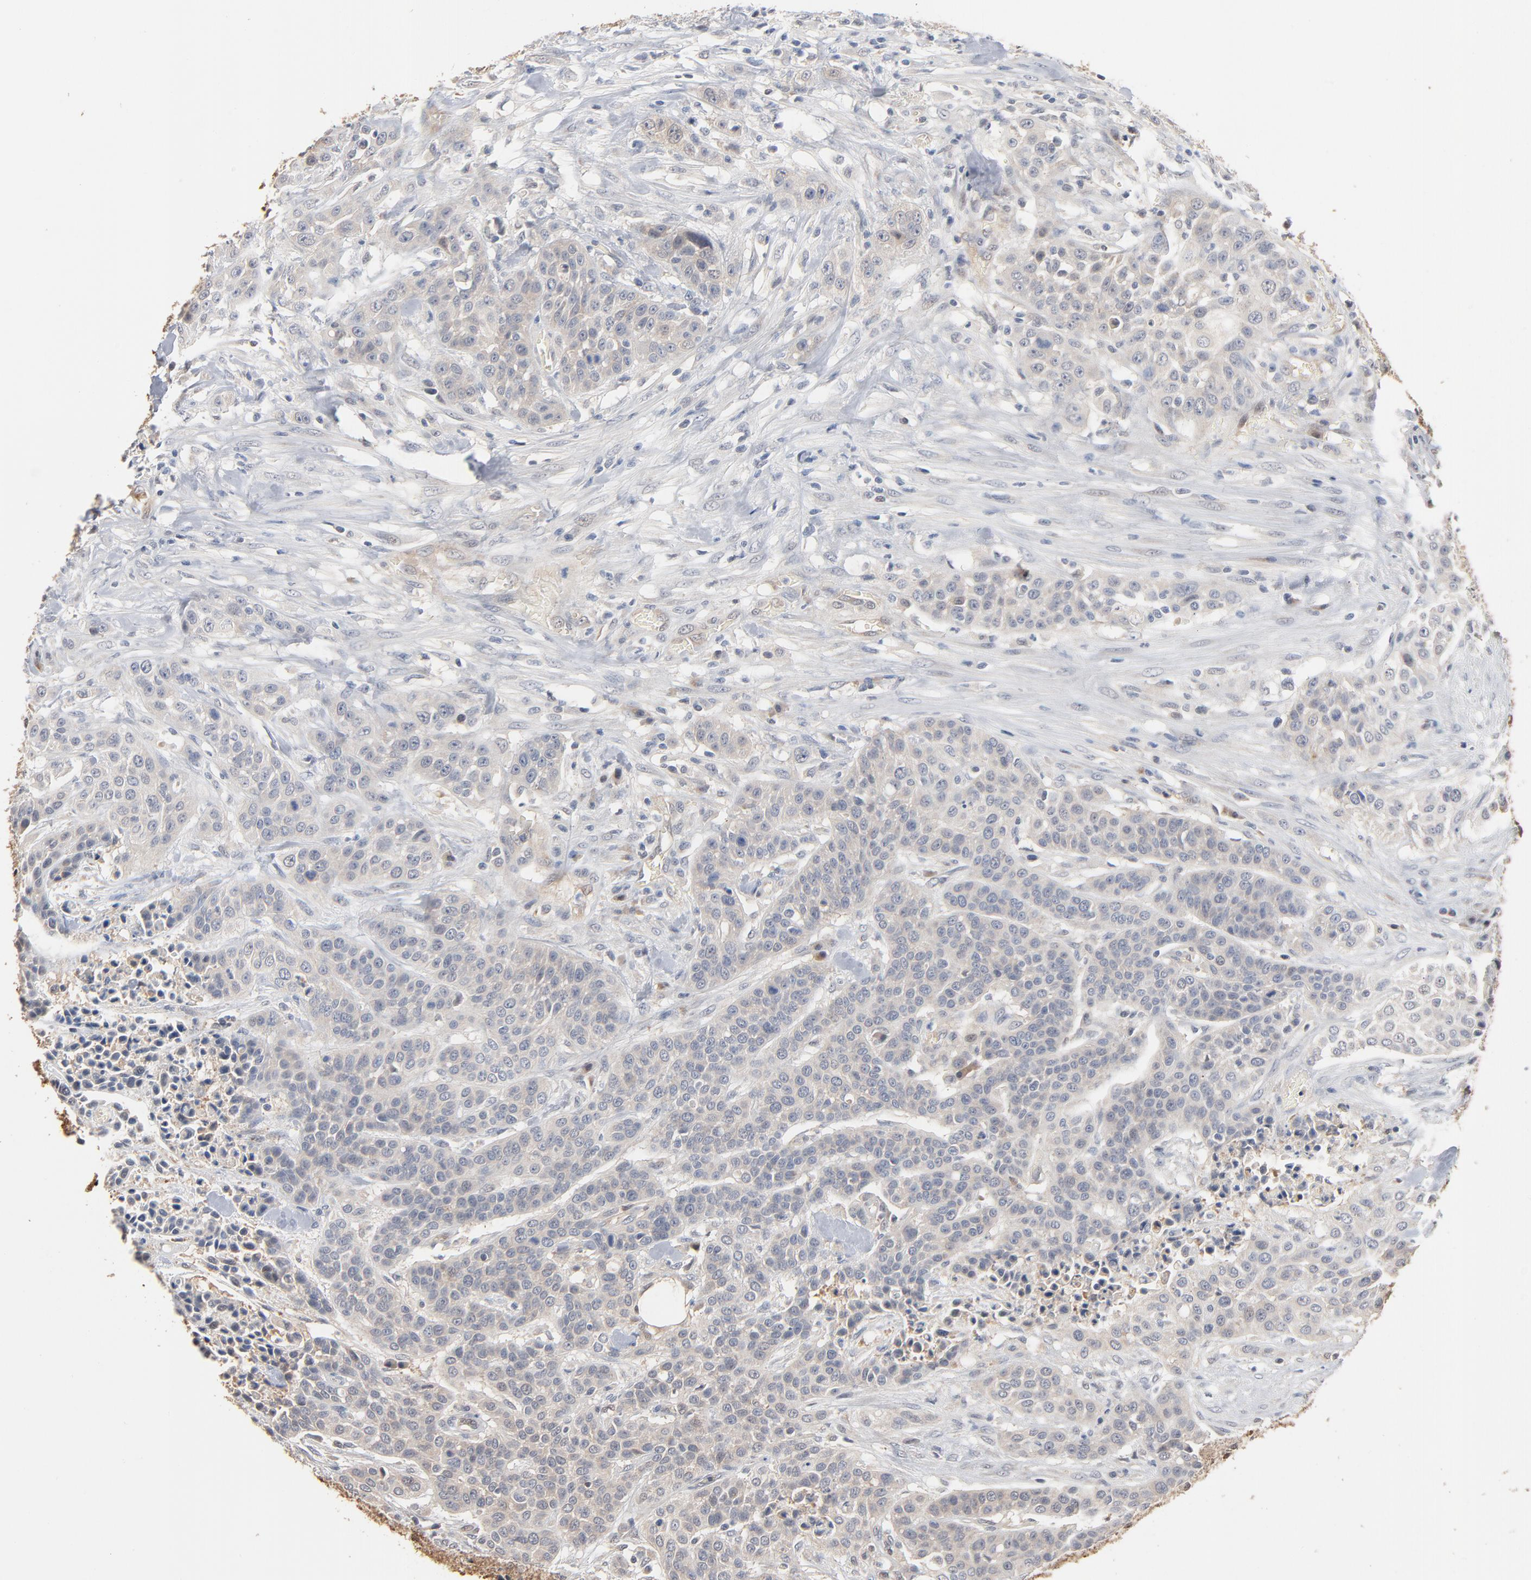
{"staining": {"intensity": "weak", "quantity": "25%-75%", "location": "cytoplasmic/membranous"}, "tissue": "urothelial cancer", "cell_type": "Tumor cells", "image_type": "cancer", "snomed": [{"axis": "morphology", "description": "Urothelial carcinoma, High grade"}, {"axis": "topography", "description": "Urinary bladder"}], "caption": "This image demonstrates urothelial cancer stained with immunohistochemistry to label a protein in brown. The cytoplasmic/membranous of tumor cells show weak positivity for the protein. Nuclei are counter-stained blue.", "gene": "EPCAM", "patient": {"sex": "male", "age": 74}}